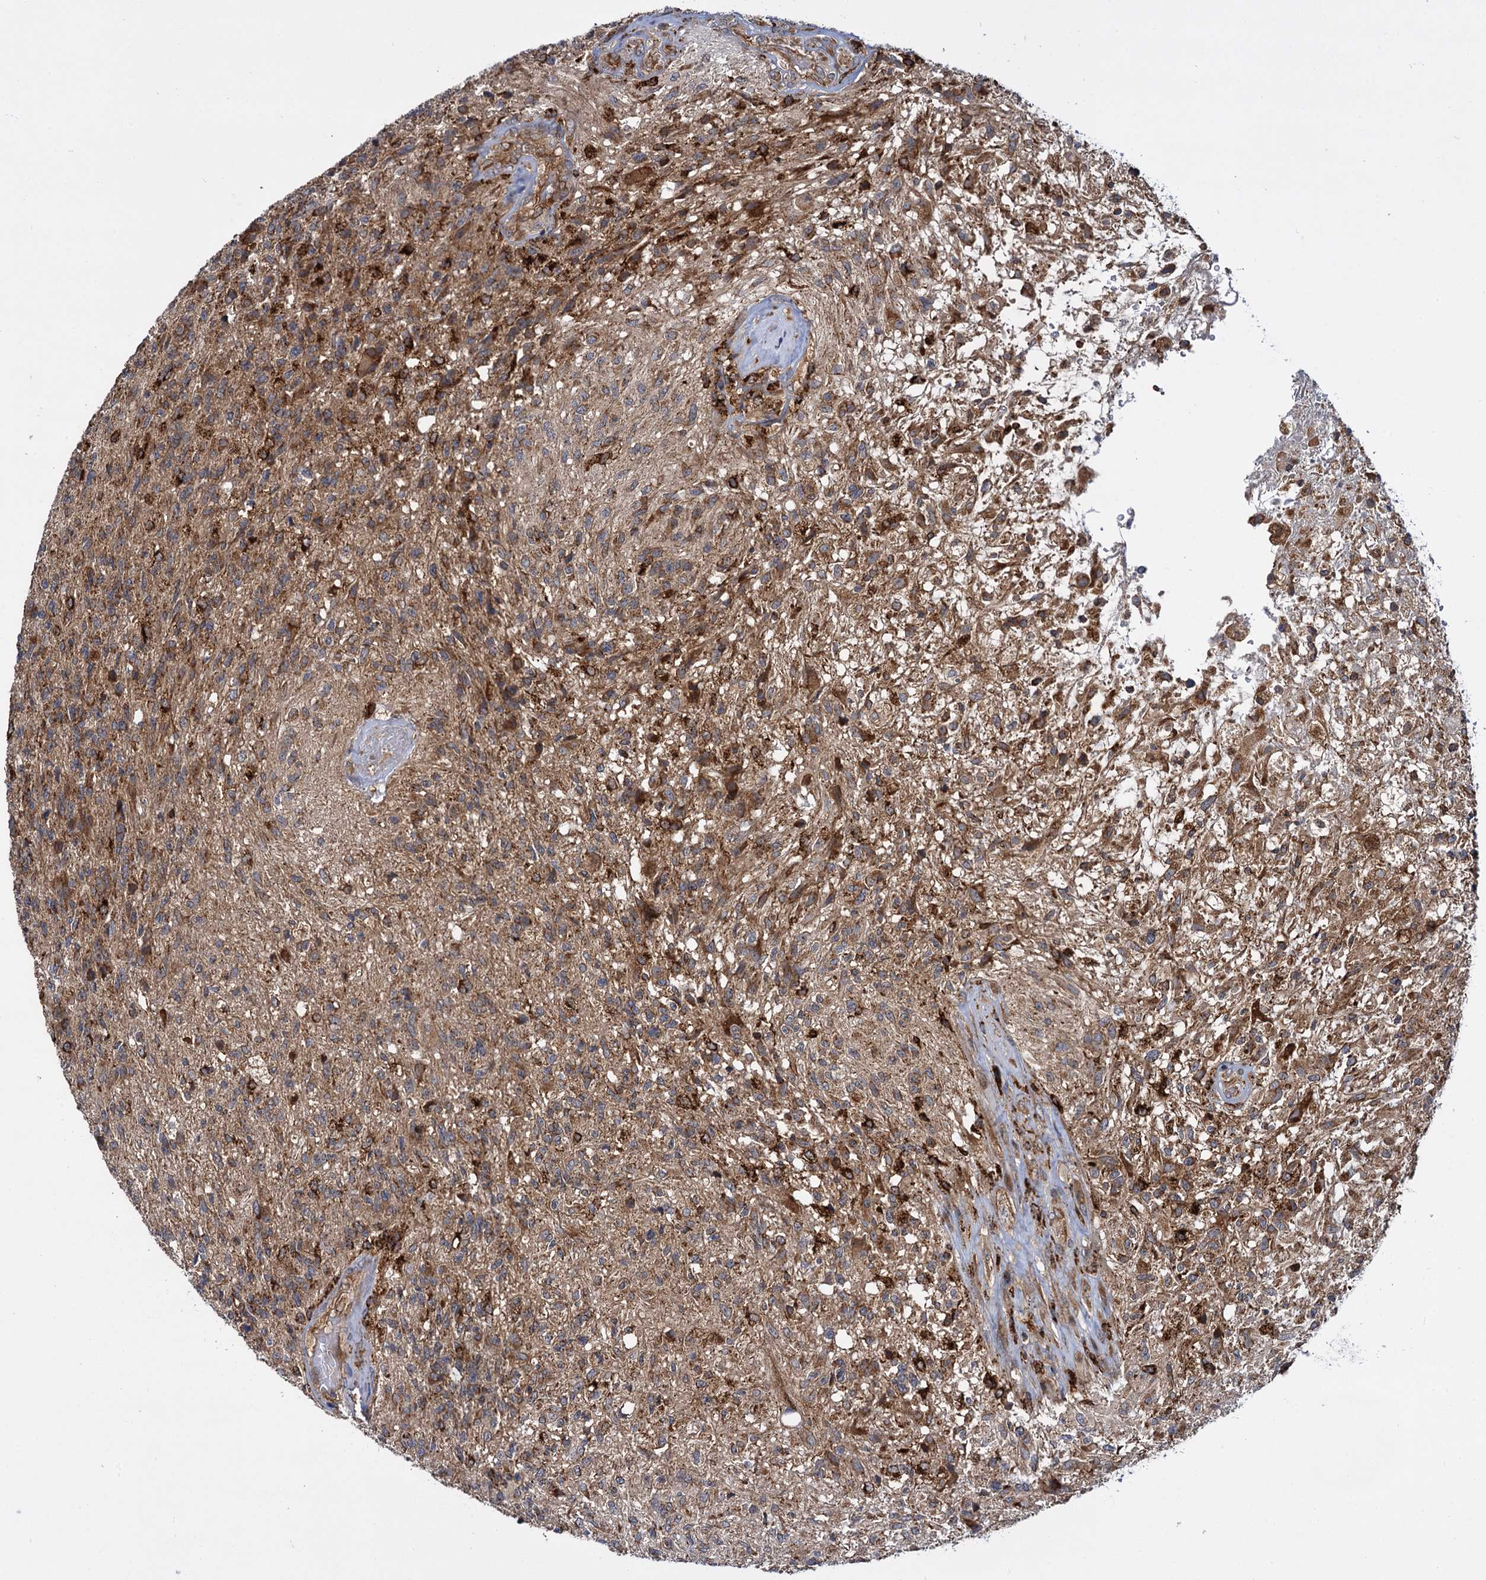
{"staining": {"intensity": "moderate", "quantity": ">75%", "location": "cytoplasmic/membranous"}, "tissue": "glioma", "cell_type": "Tumor cells", "image_type": "cancer", "snomed": [{"axis": "morphology", "description": "Glioma, malignant, High grade"}, {"axis": "topography", "description": "Brain"}], "caption": "An image of human glioma stained for a protein demonstrates moderate cytoplasmic/membranous brown staining in tumor cells.", "gene": "UFM1", "patient": {"sex": "male", "age": 56}}